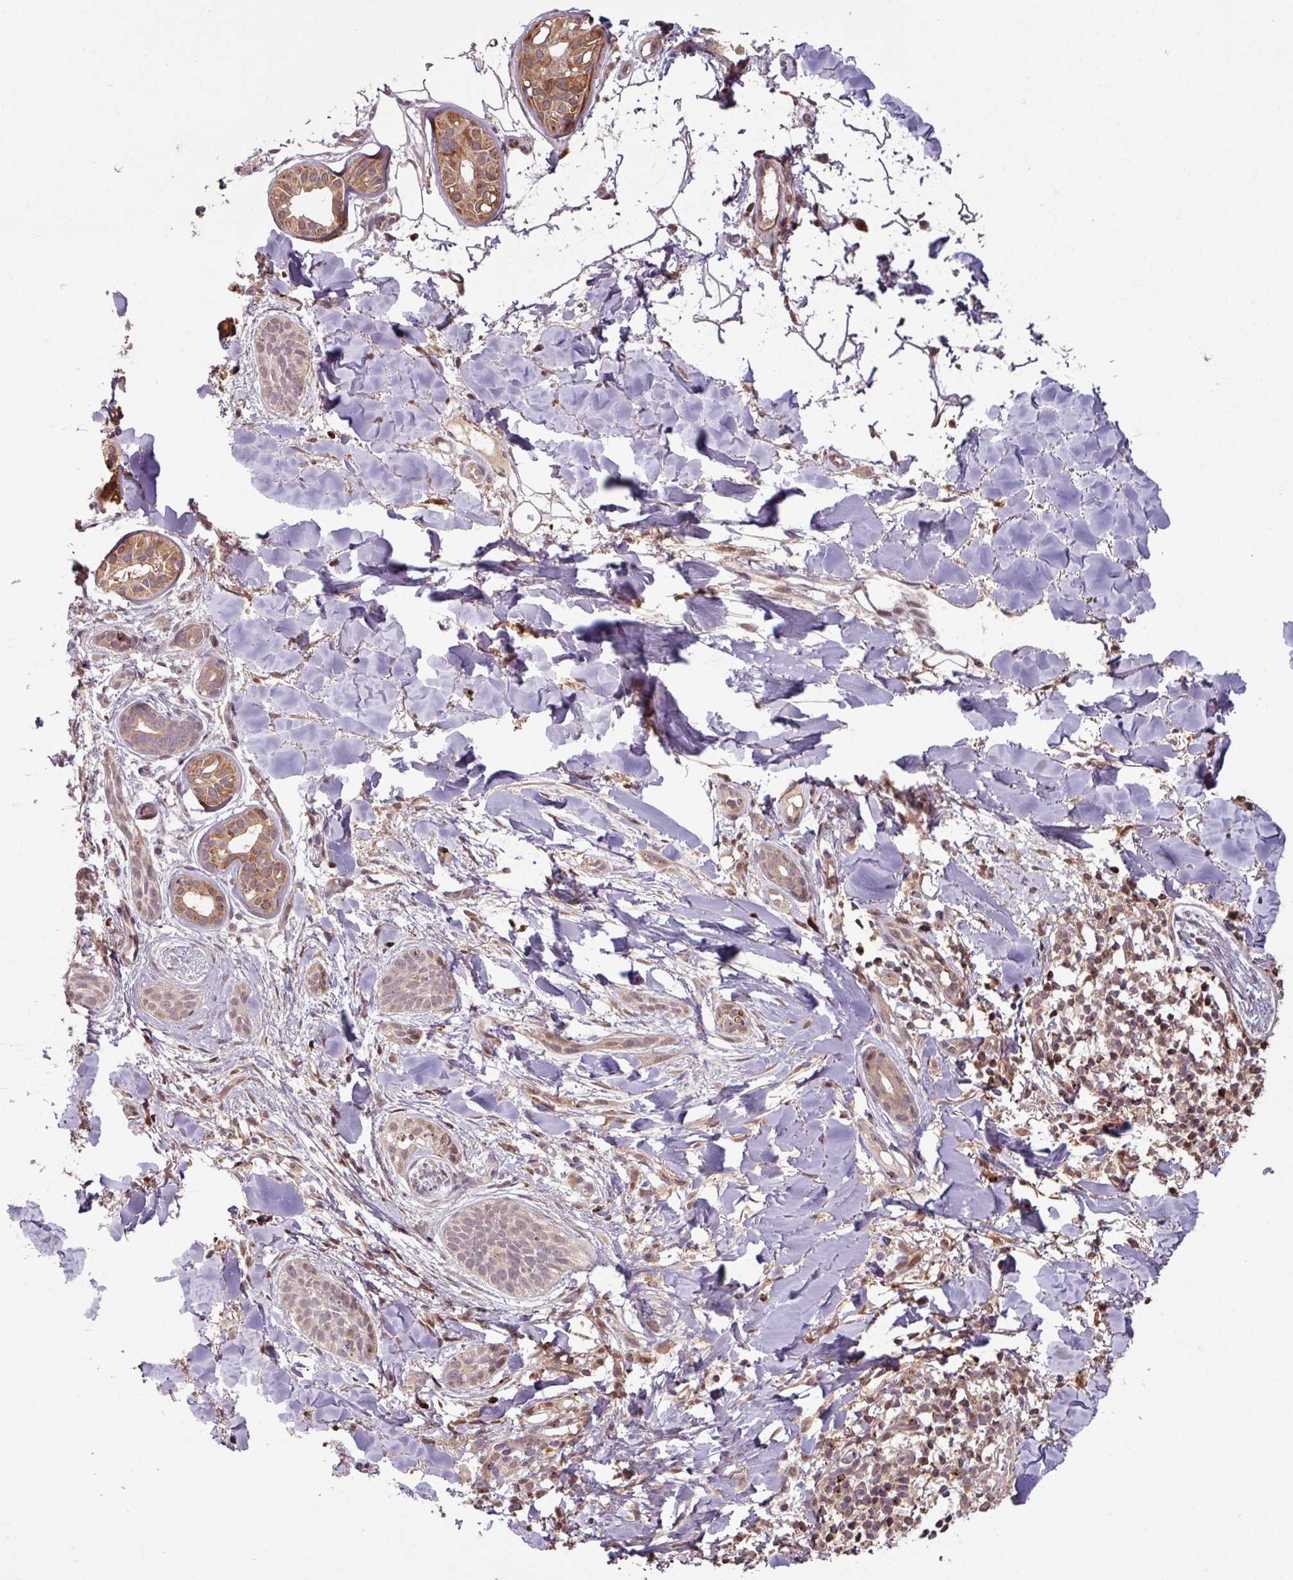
{"staining": {"intensity": "moderate", "quantity": "<25%", "location": "cytoplasmic/membranous"}, "tissue": "skin cancer", "cell_type": "Tumor cells", "image_type": "cancer", "snomed": [{"axis": "morphology", "description": "Basal cell carcinoma"}, {"axis": "topography", "description": "Skin"}], "caption": "Basal cell carcinoma (skin) tissue exhibits moderate cytoplasmic/membranous positivity in approximately <25% of tumor cells", "gene": "OR6B1", "patient": {"sex": "male", "age": 52}}